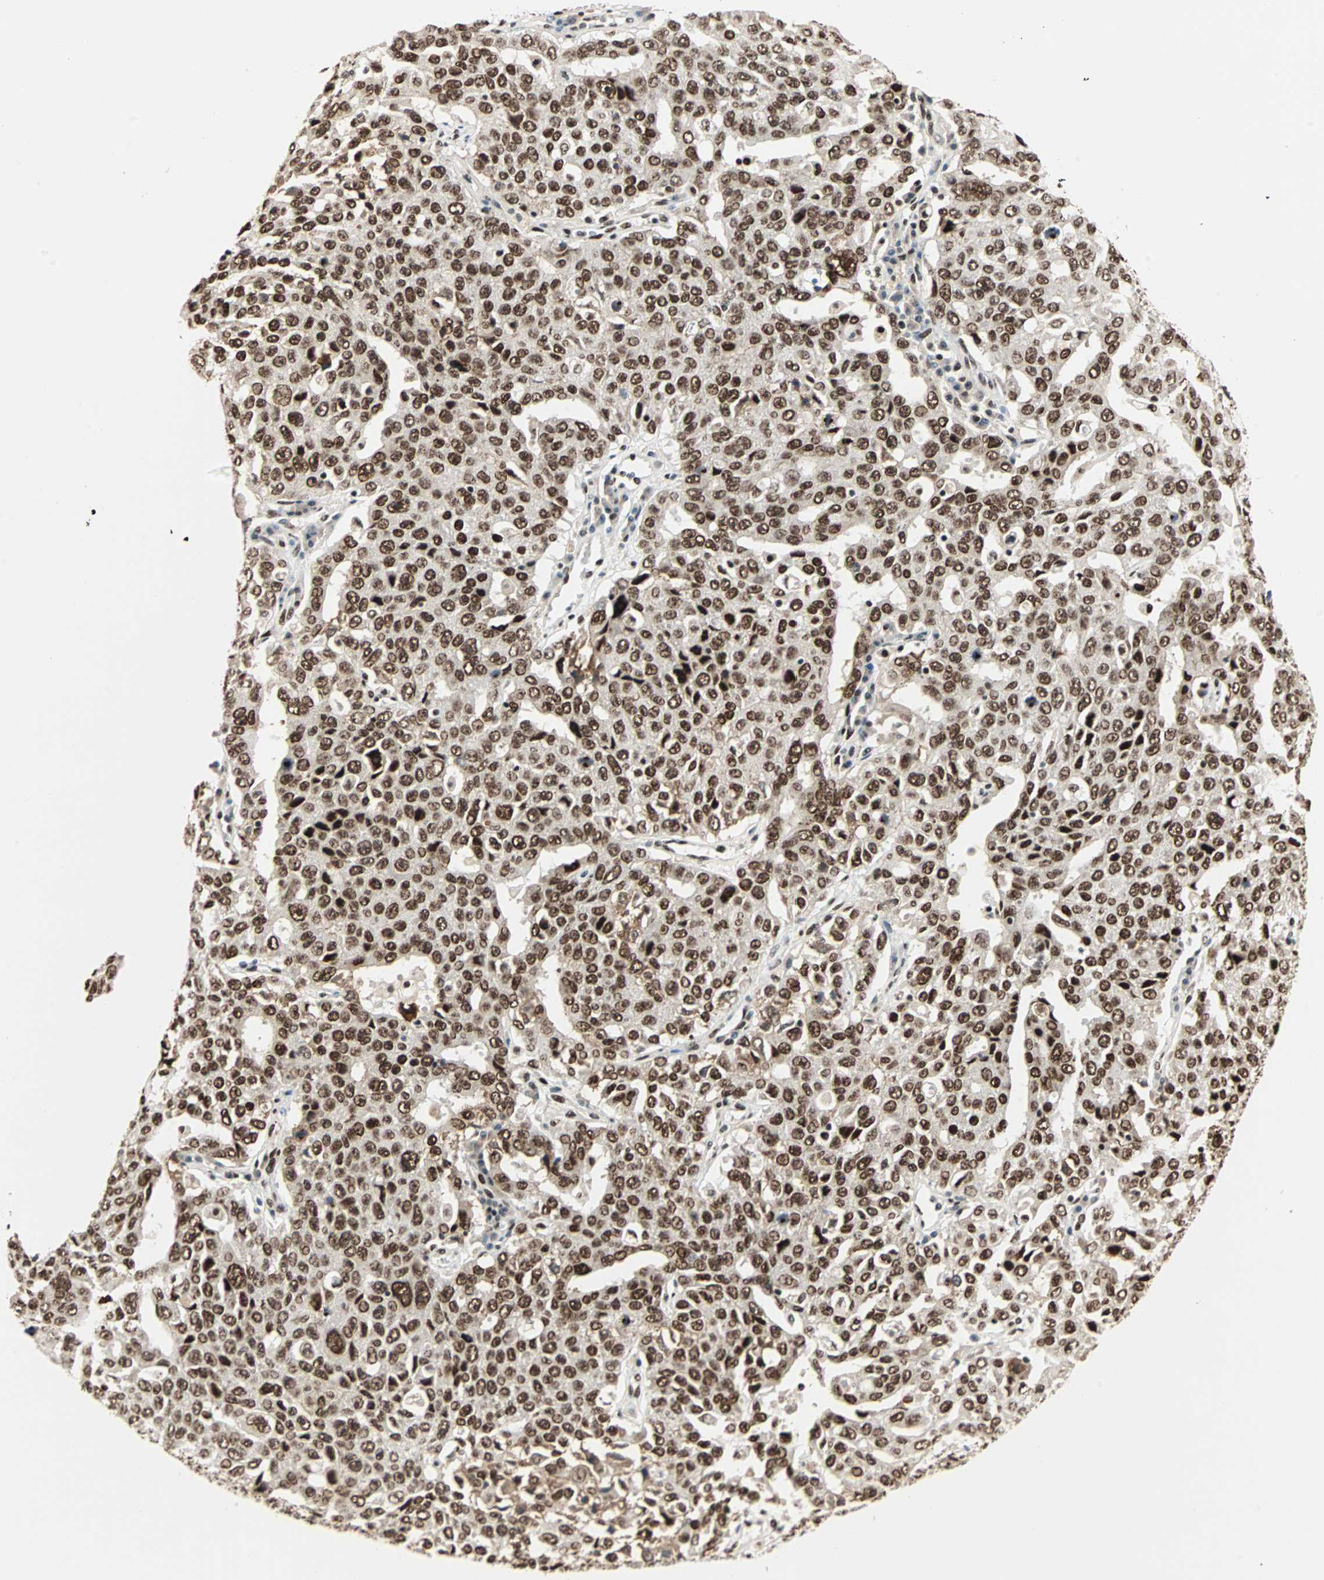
{"staining": {"intensity": "strong", "quantity": ">75%", "location": "nuclear"}, "tissue": "ovarian cancer", "cell_type": "Tumor cells", "image_type": "cancer", "snomed": [{"axis": "morphology", "description": "Carcinoma, endometroid"}, {"axis": "topography", "description": "Ovary"}], "caption": "Immunohistochemical staining of human ovarian cancer (endometroid carcinoma) exhibits high levels of strong nuclear protein expression in about >75% of tumor cells. Immunohistochemistry stains the protein of interest in brown and the nuclei are stained blue.", "gene": "BLM", "patient": {"sex": "female", "age": 62}}